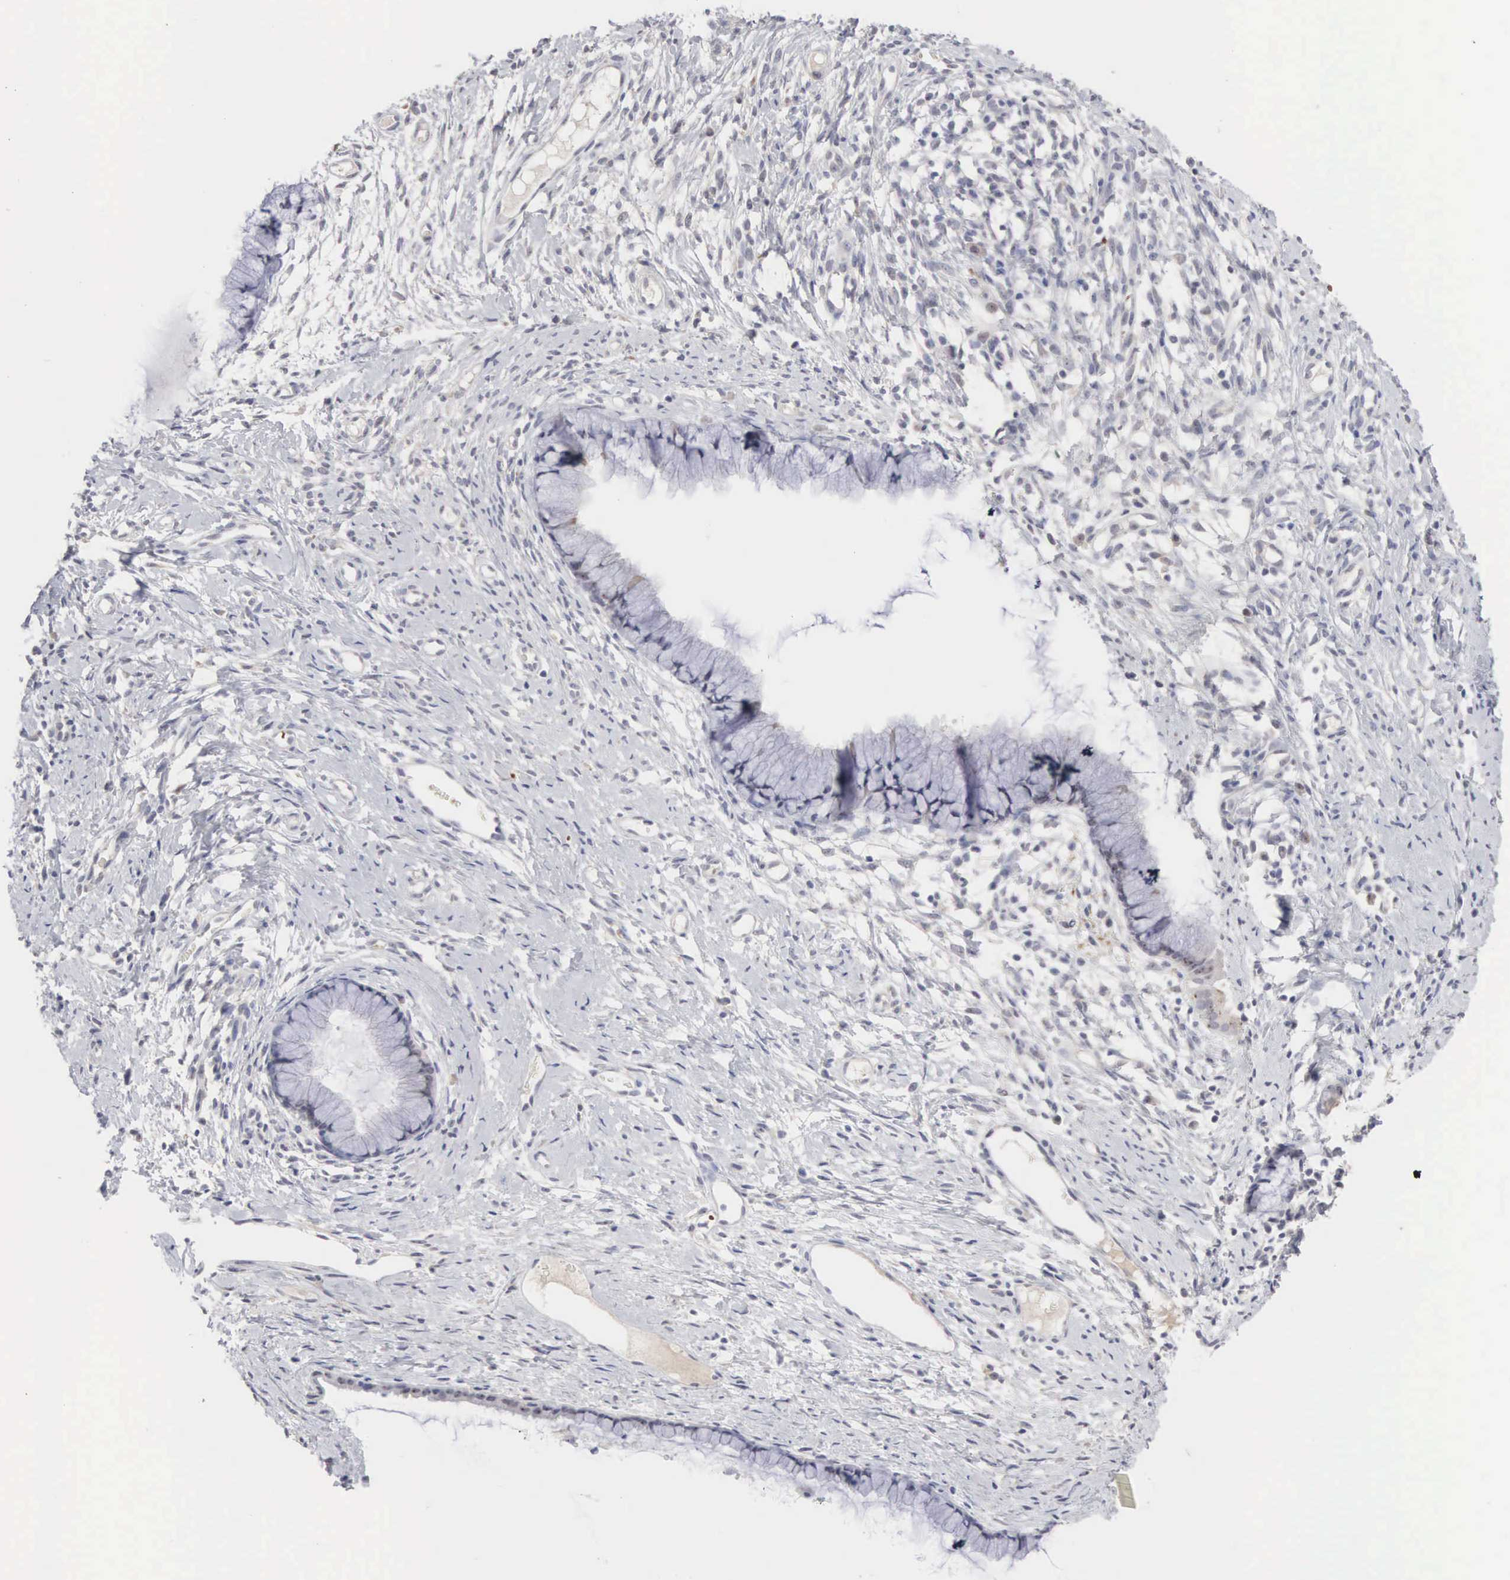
{"staining": {"intensity": "negative", "quantity": "none", "location": "none"}, "tissue": "cervix", "cell_type": "Glandular cells", "image_type": "normal", "snomed": [{"axis": "morphology", "description": "Normal tissue, NOS"}, {"axis": "topography", "description": "Cervix"}], "caption": "Immunohistochemical staining of normal human cervix shows no significant positivity in glandular cells.", "gene": "ACOT4", "patient": {"sex": "female", "age": 82}}